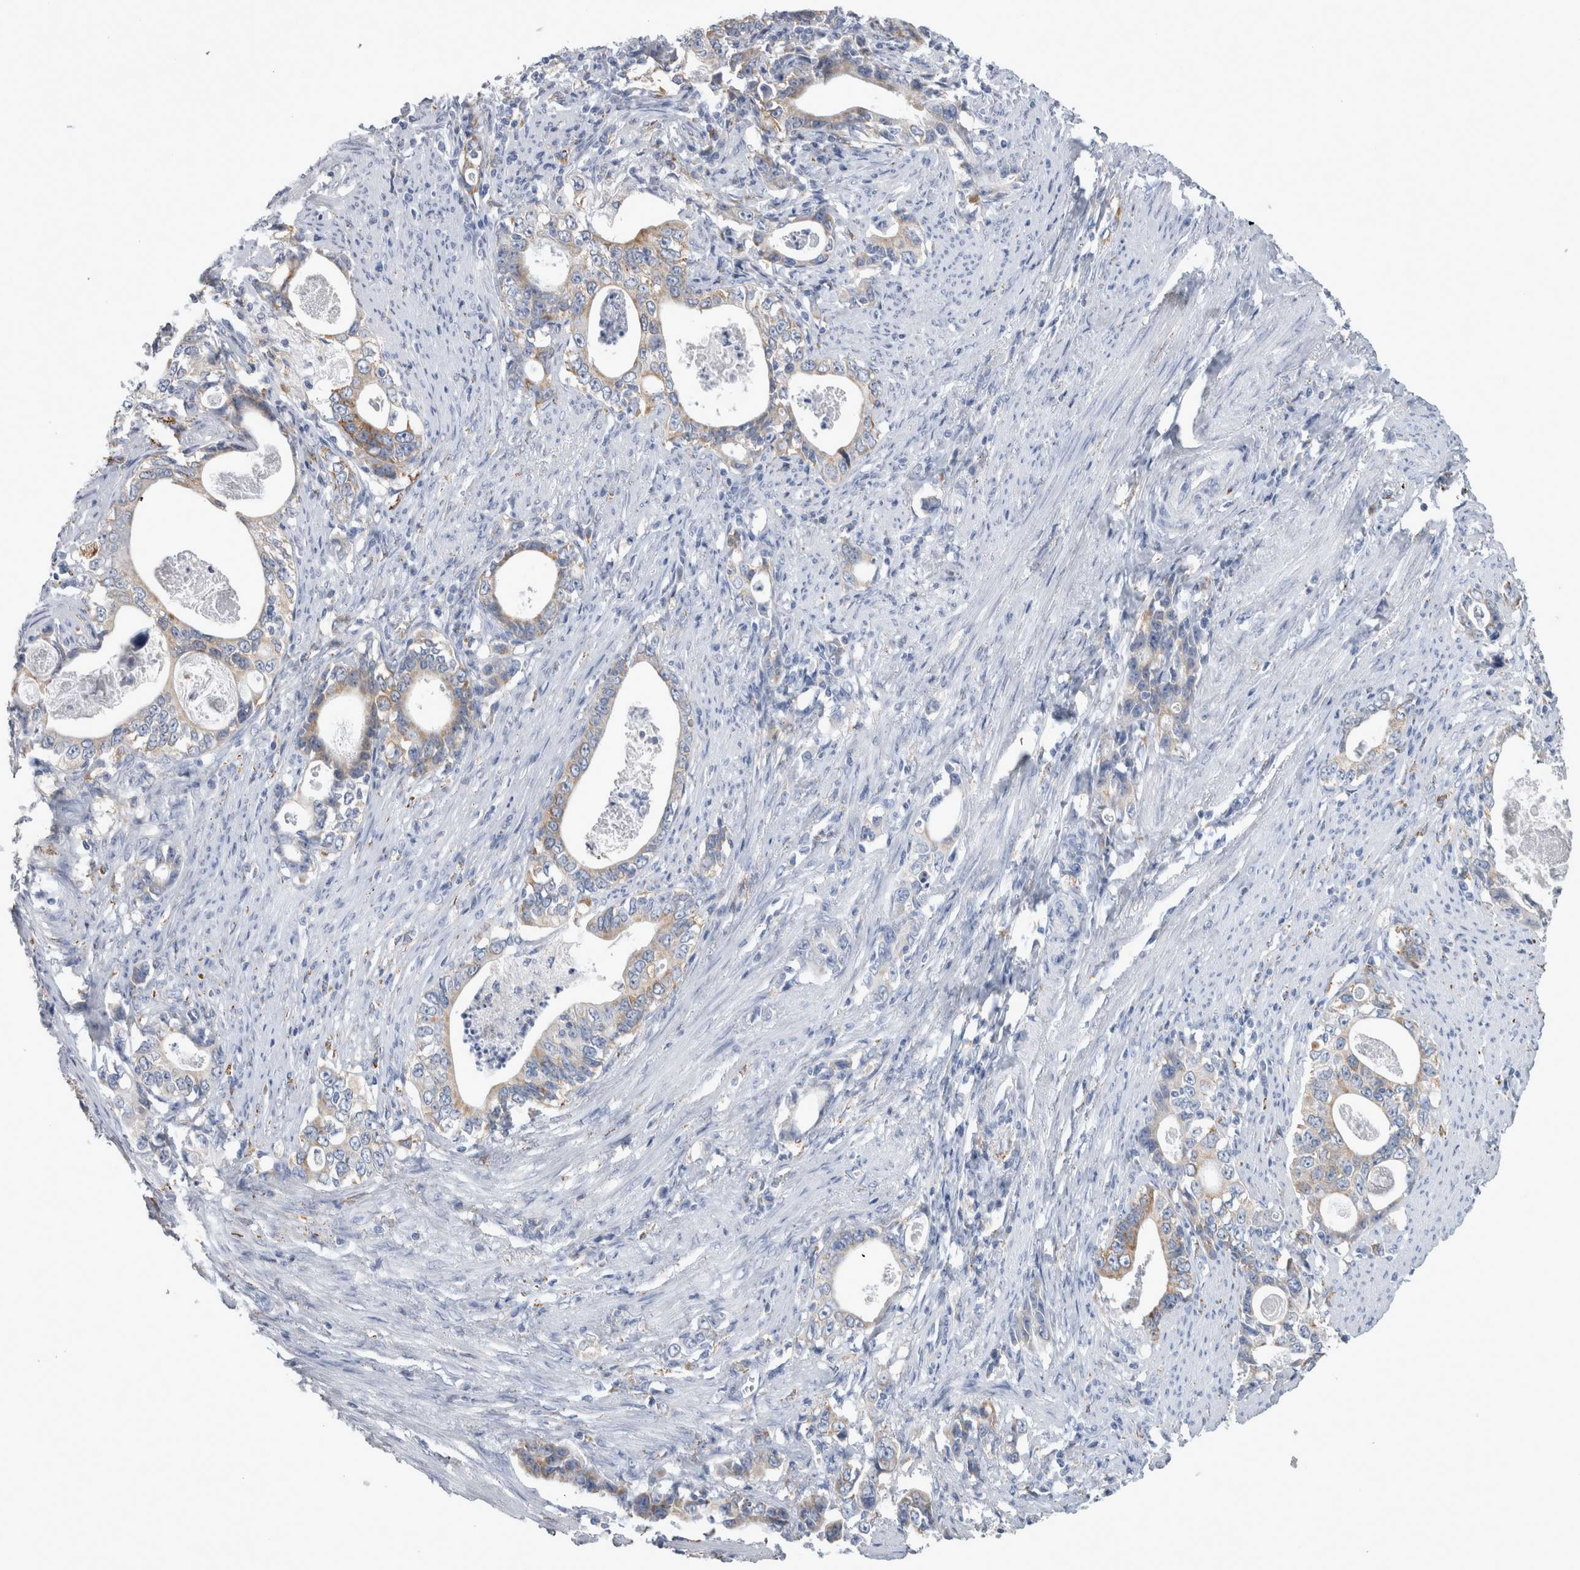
{"staining": {"intensity": "weak", "quantity": "<25%", "location": "cytoplasmic/membranous"}, "tissue": "stomach cancer", "cell_type": "Tumor cells", "image_type": "cancer", "snomed": [{"axis": "morphology", "description": "Adenocarcinoma, NOS"}, {"axis": "topography", "description": "Stomach, lower"}], "caption": "Human stomach adenocarcinoma stained for a protein using immunohistochemistry (IHC) demonstrates no expression in tumor cells.", "gene": "GATM", "patient": {"sex": "female", "age": 72}}